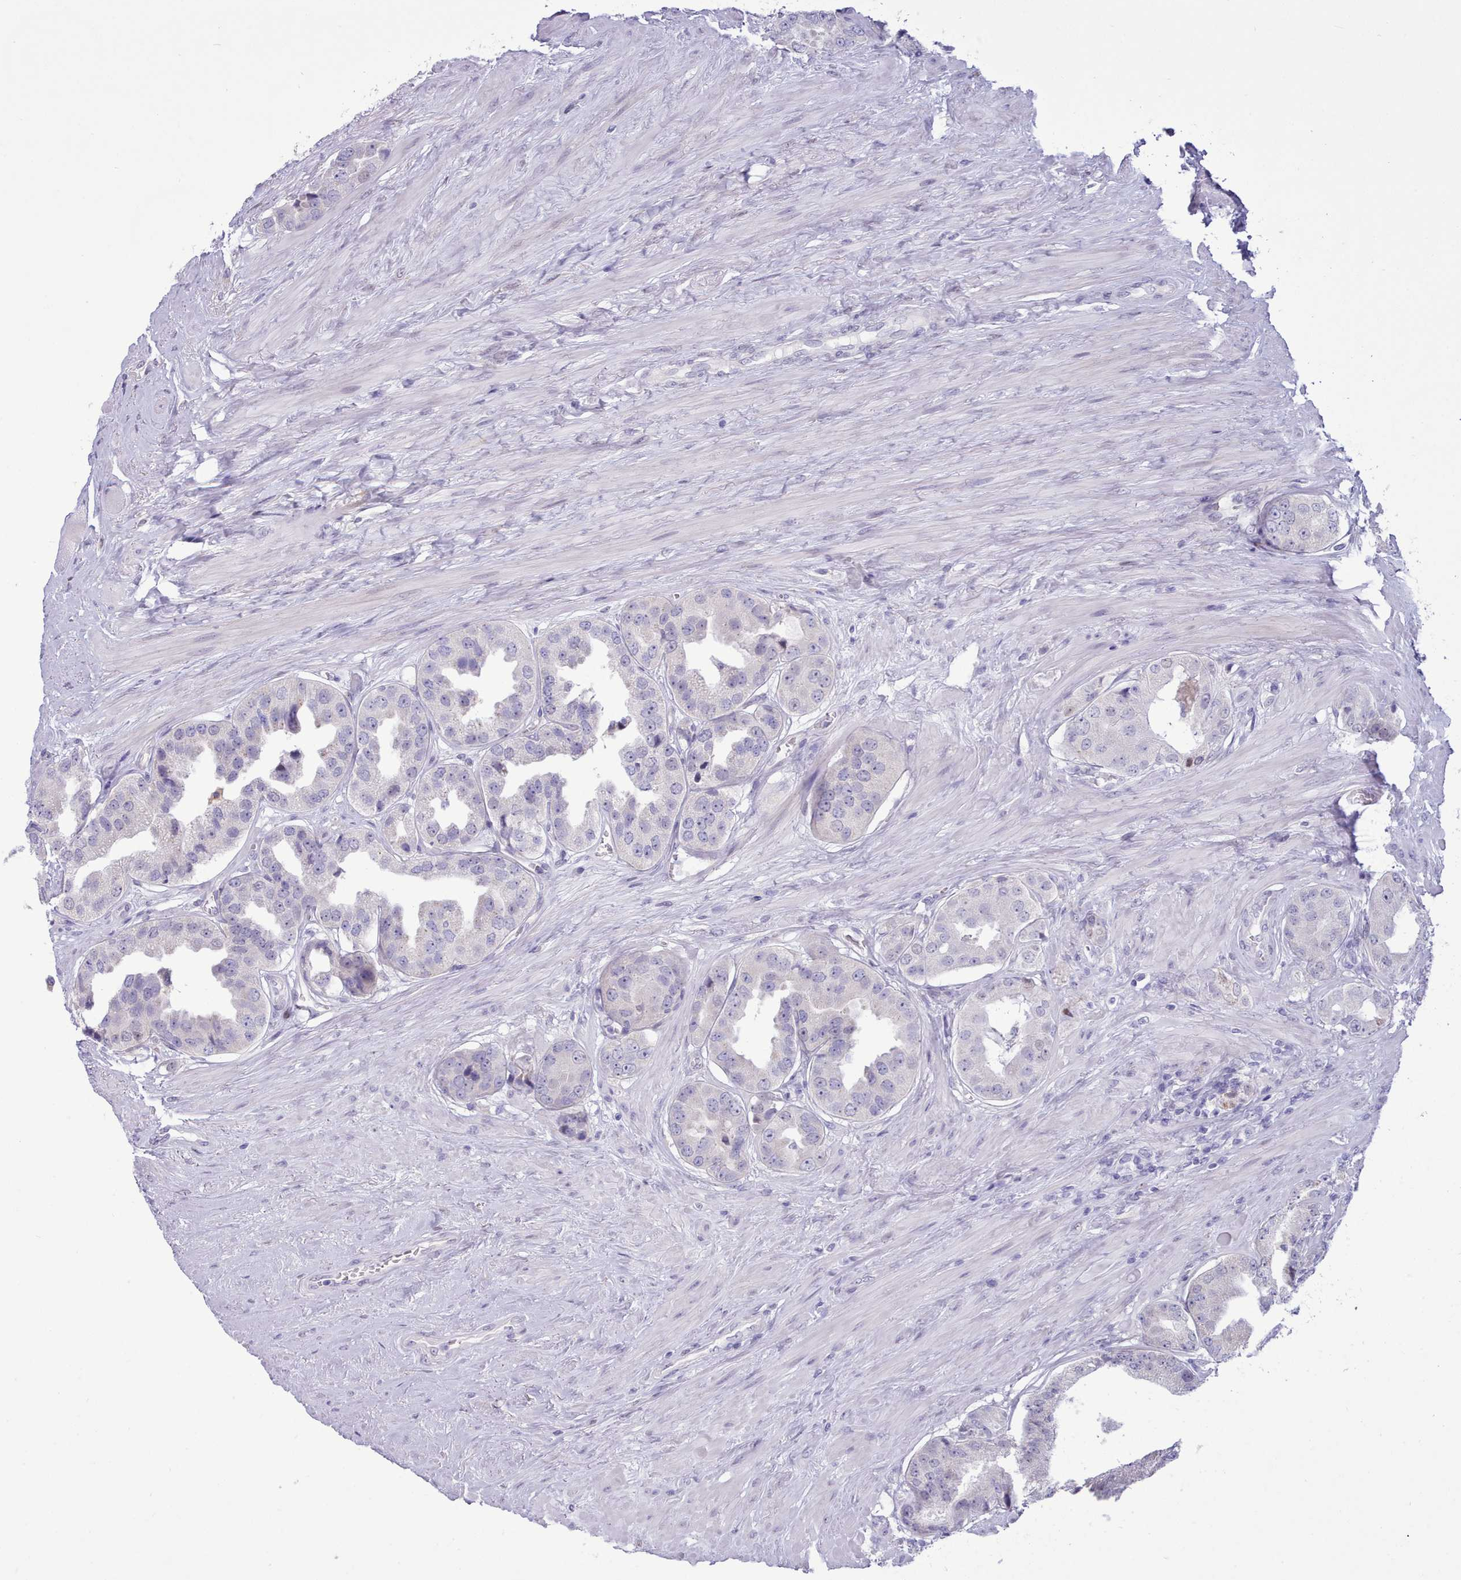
{"staining": {"intensity": "negative", "quantity": "none", "location": "none"}, "tissue": "prostate cancer", "cell_type": "Tumor cells", "image_type": "cancer", "snomed": [{"axis": "morphology", "description": "Adenocarcinoma, High grade"}, {"axis": "topography", "description": "Prostate"}], "caption": "Immunohistochemistry (IHC) of human prostate cancer reveals no positivity in tumor cells.", "gene": "TMEM253", "patient": {"sex": "male", "age": 63}}